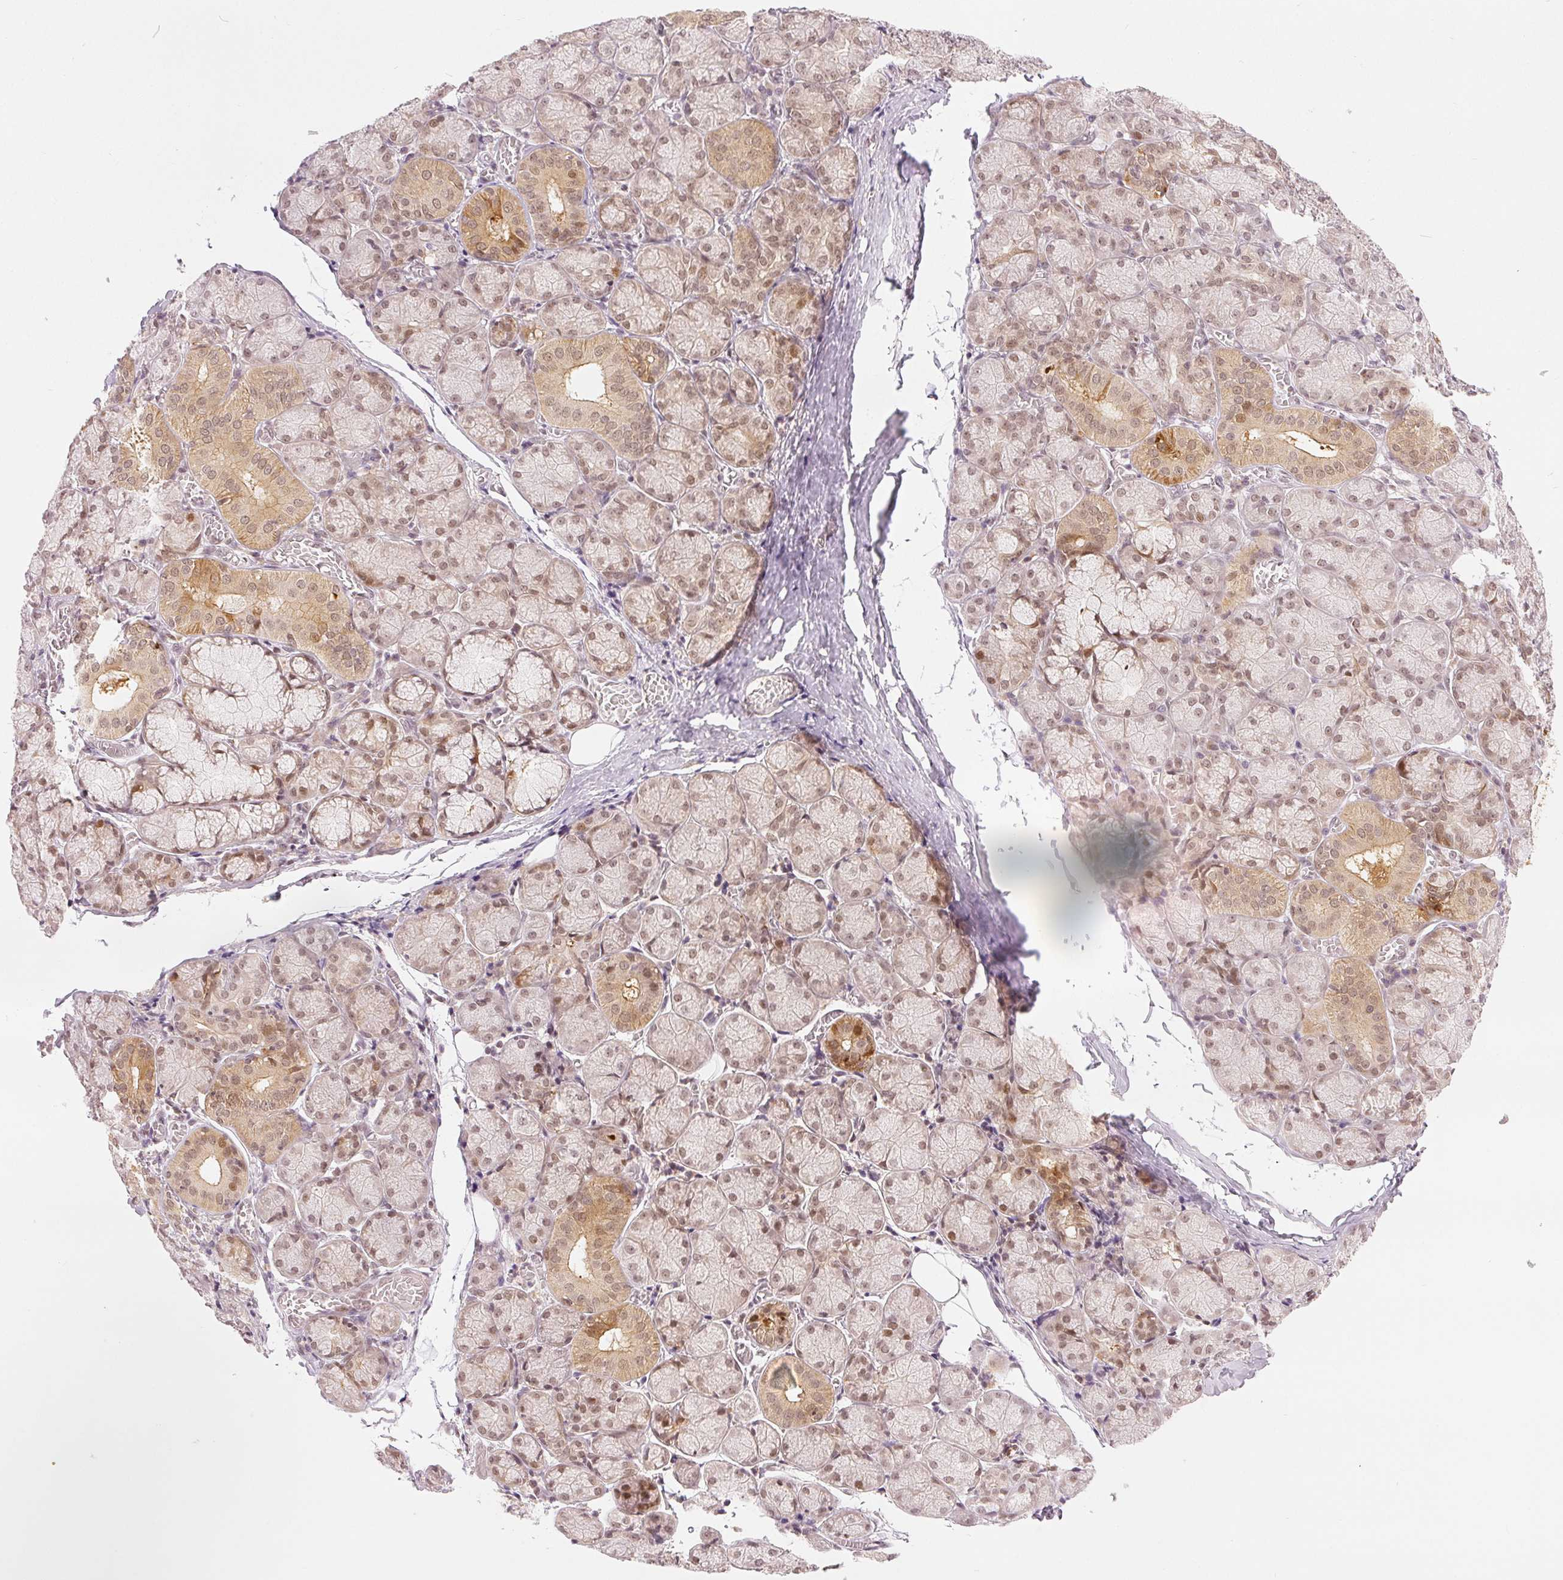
{"staining": {"intensity": "moderate", "quantity": ">75%", "location": "nuclear"}, "tissue": "salivary gland", "cell_type": "Glandular cells", "image_type": "normal", "snomed": [{"axis": "morphology", "description": "Normal tissue, NOS"}, {"axis": "topography", "description": "Salivary gland"}], "caption": "Brown immunohistochemical staining in unremarkable human salivary gland exhibits moderate nuclear positivity in about >75% of glandular cells.", "gene": "DEK", "patient": {"sex": "female", "age": 24}}